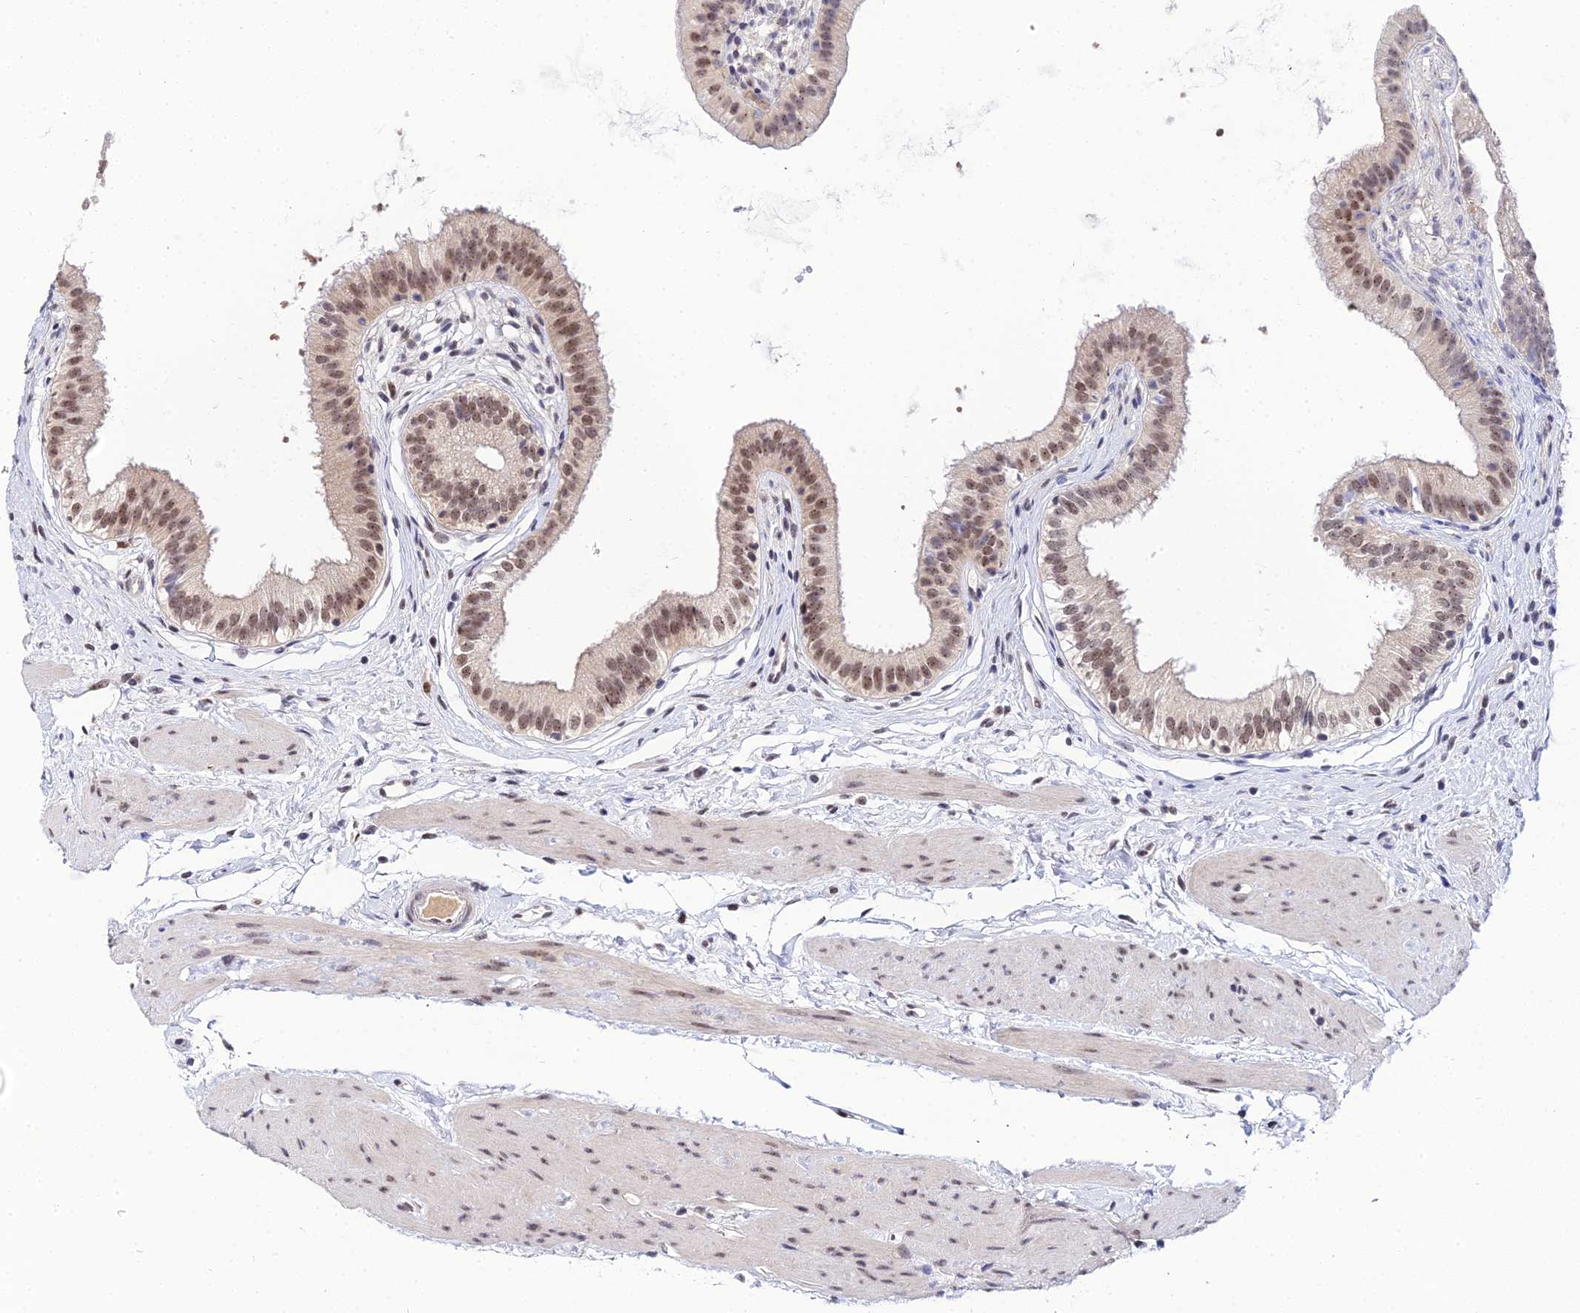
{"staining": {"intensity": "moderate", "quantity": ">75%", "location": "nuclear"}, "tissue": "gallbladder", "cell_type": "Glandular cells", "image_type": "normal", "snomed": [{"axis": "morphology", "description": "Normal tissue, NOS"}, {"axis": "topography", "description": "Gallbladder"}], "caption": "Moderate nuclear positivity for a protein is identified in about >75% of glandular cells of unremarkable gallbladder using immunohistochemistry.", "gene": "EXOSC3", "patient": {"sex": "female", "age": 54}}